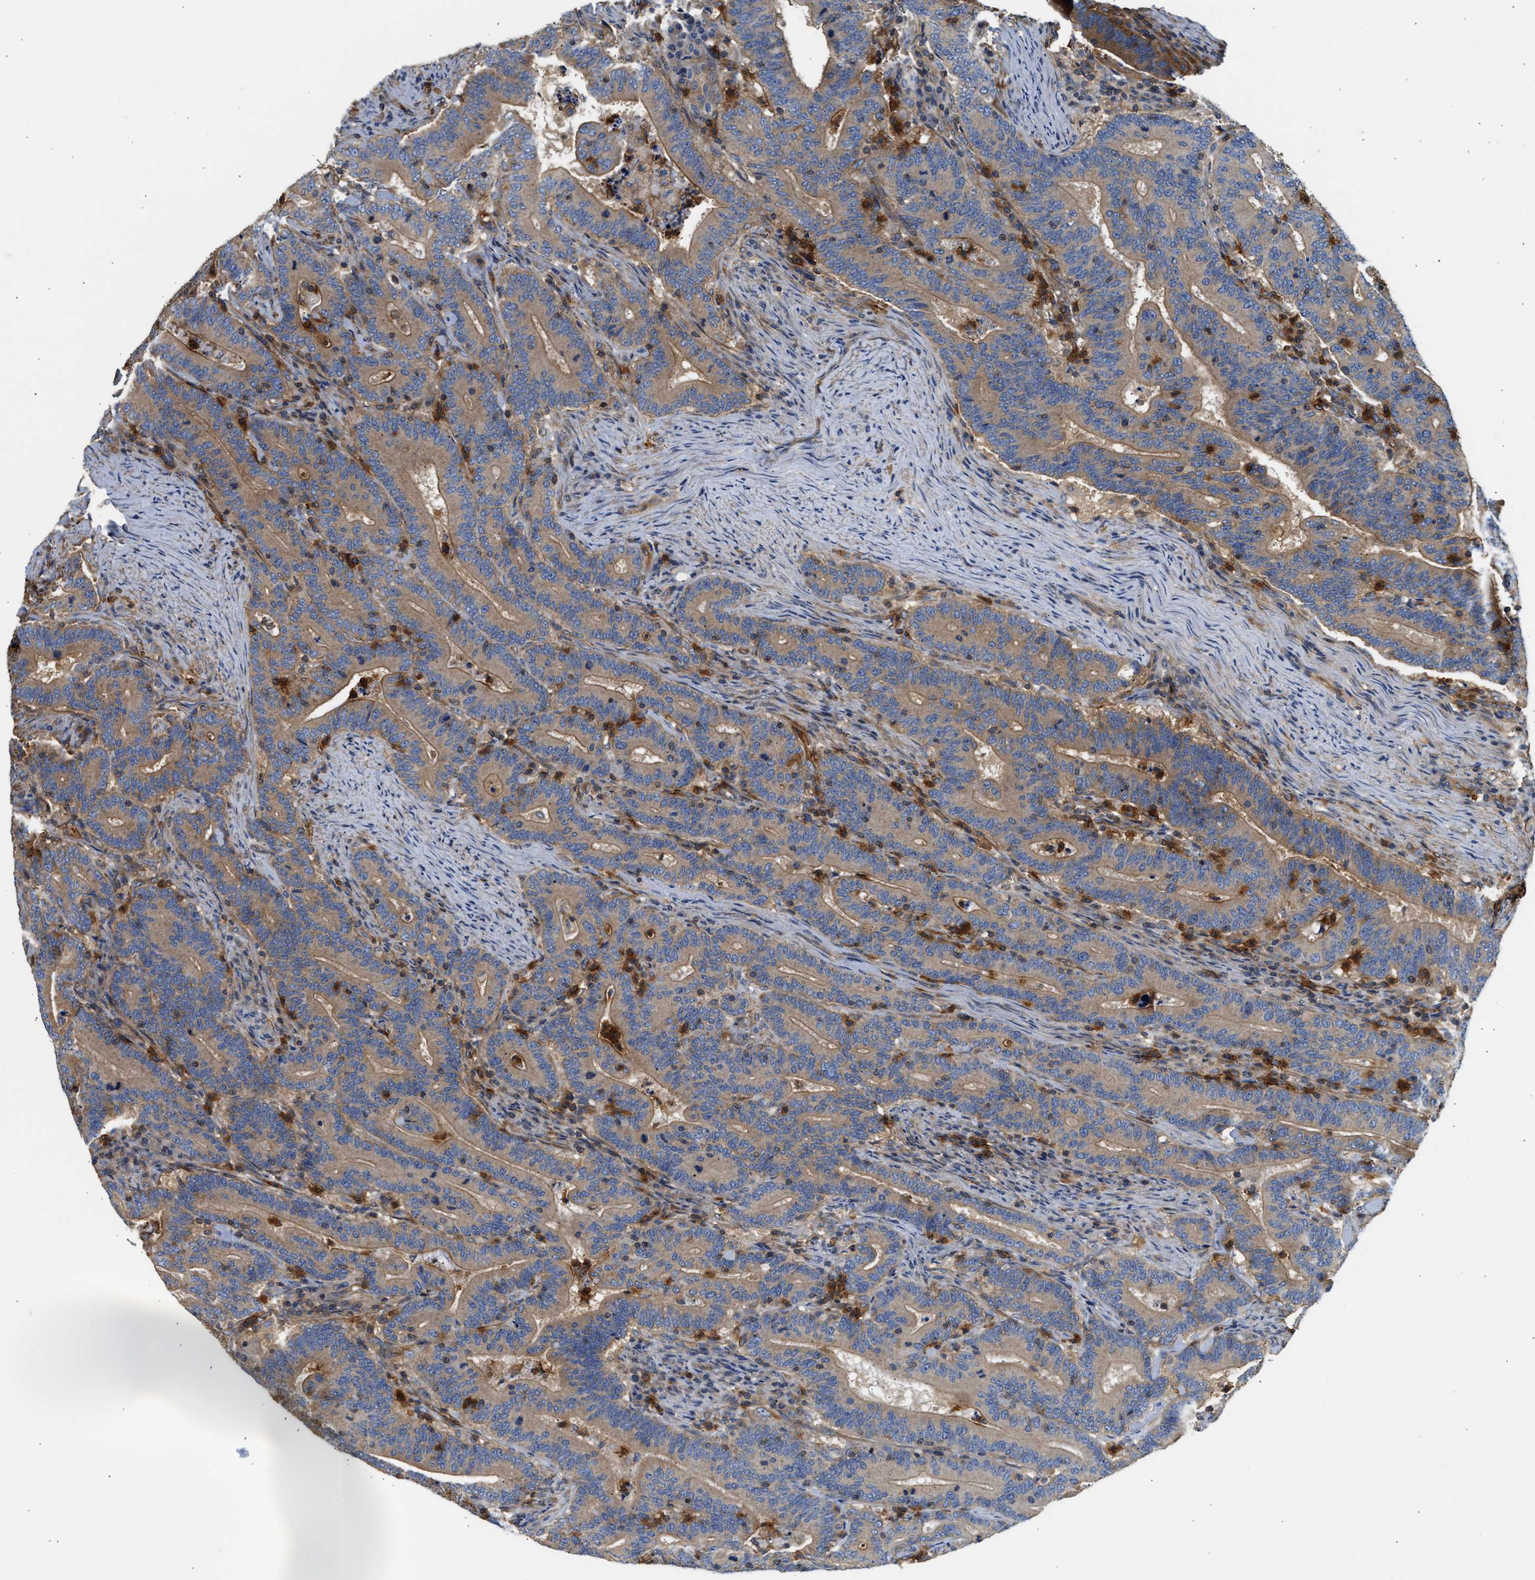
{"staining": {"intensity": "moderate", "quantity": ">75%", "location": "cytoplasmic/membranous"}, "tissue": "colorectal cancer", "cell_type": "Tumor cells", "image_type": "cancer", "snomed": [{"axis": "morphology", "description": "Adenocarcinoma, NOS"}, {"axis": "topography", "description": "Colon"}], "caption": "Colorectal adenocarcinoma was stained to show a protein in brown. There is medium levels of moderate cytoplasmic/membranous positivity in about >75% of tumor cells.", "gene": "SAMD9L", "patient": {"sex": "female", "age": 66}}